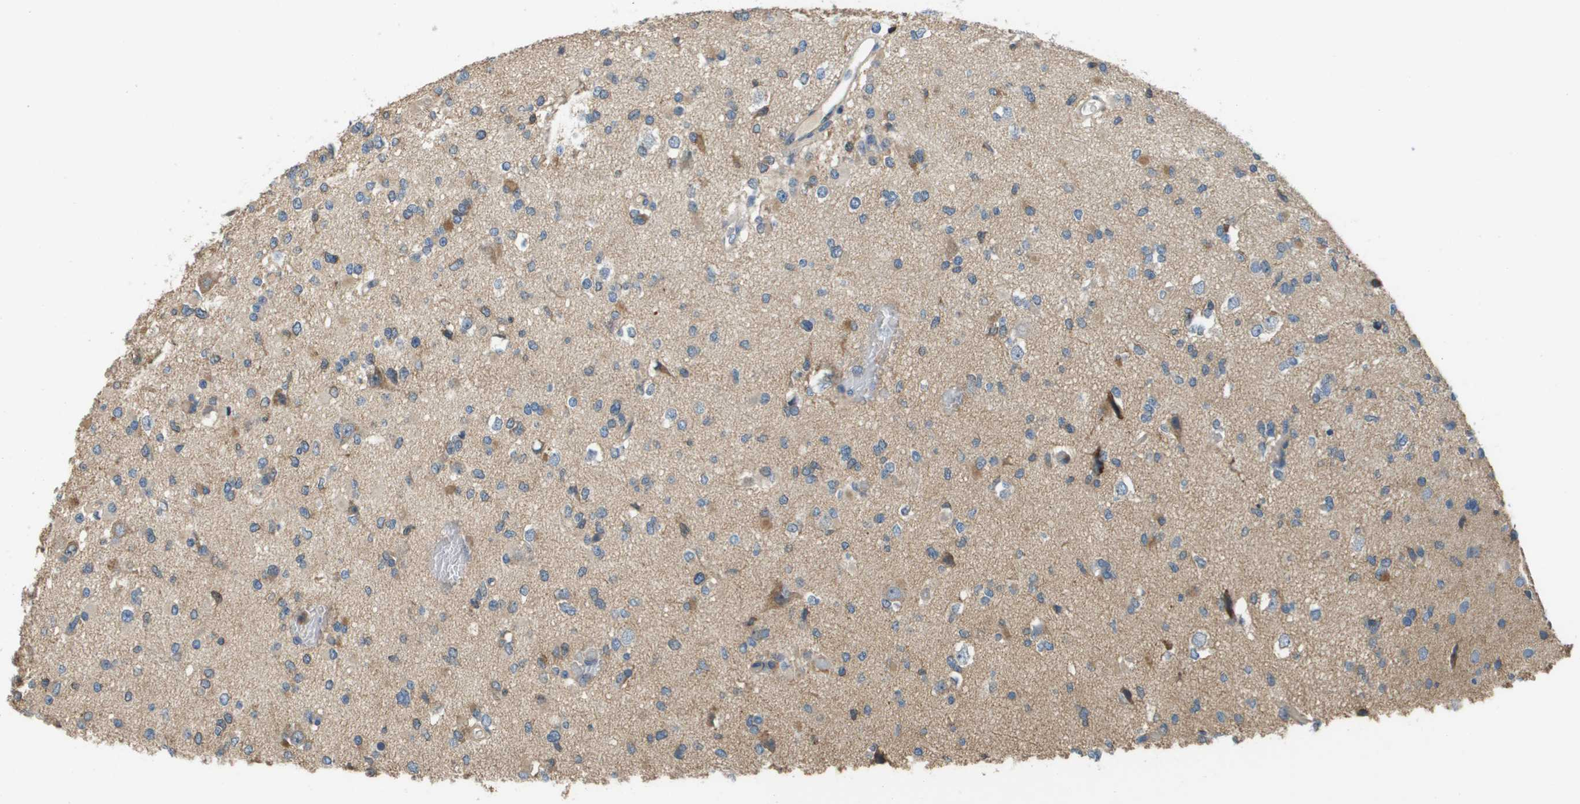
{"staining": {"intensity": "moderate", "quantity": ">75%", "location": "cytoplasmic/membranous"}, "tissue": "glioma", "cell_type": "Tumor cells", "image_type": "cancer", "snomed": [{"axis": "morphology", "description": "Glioma, malignant, Low grade"}, {"axis": "topography", "description": "Brain"}], "caption": "Protein analysis of glioma tissue shows moderate cytoplasmic/membranous staining in about >75% of tumor cells. The protein is stained brown, and the nuclei are stained in blue (DAB IHC with brightfield microscopy, high magnification).", "gene": "SAMSN1", "patient": {"sex": "female", "age": 22}}